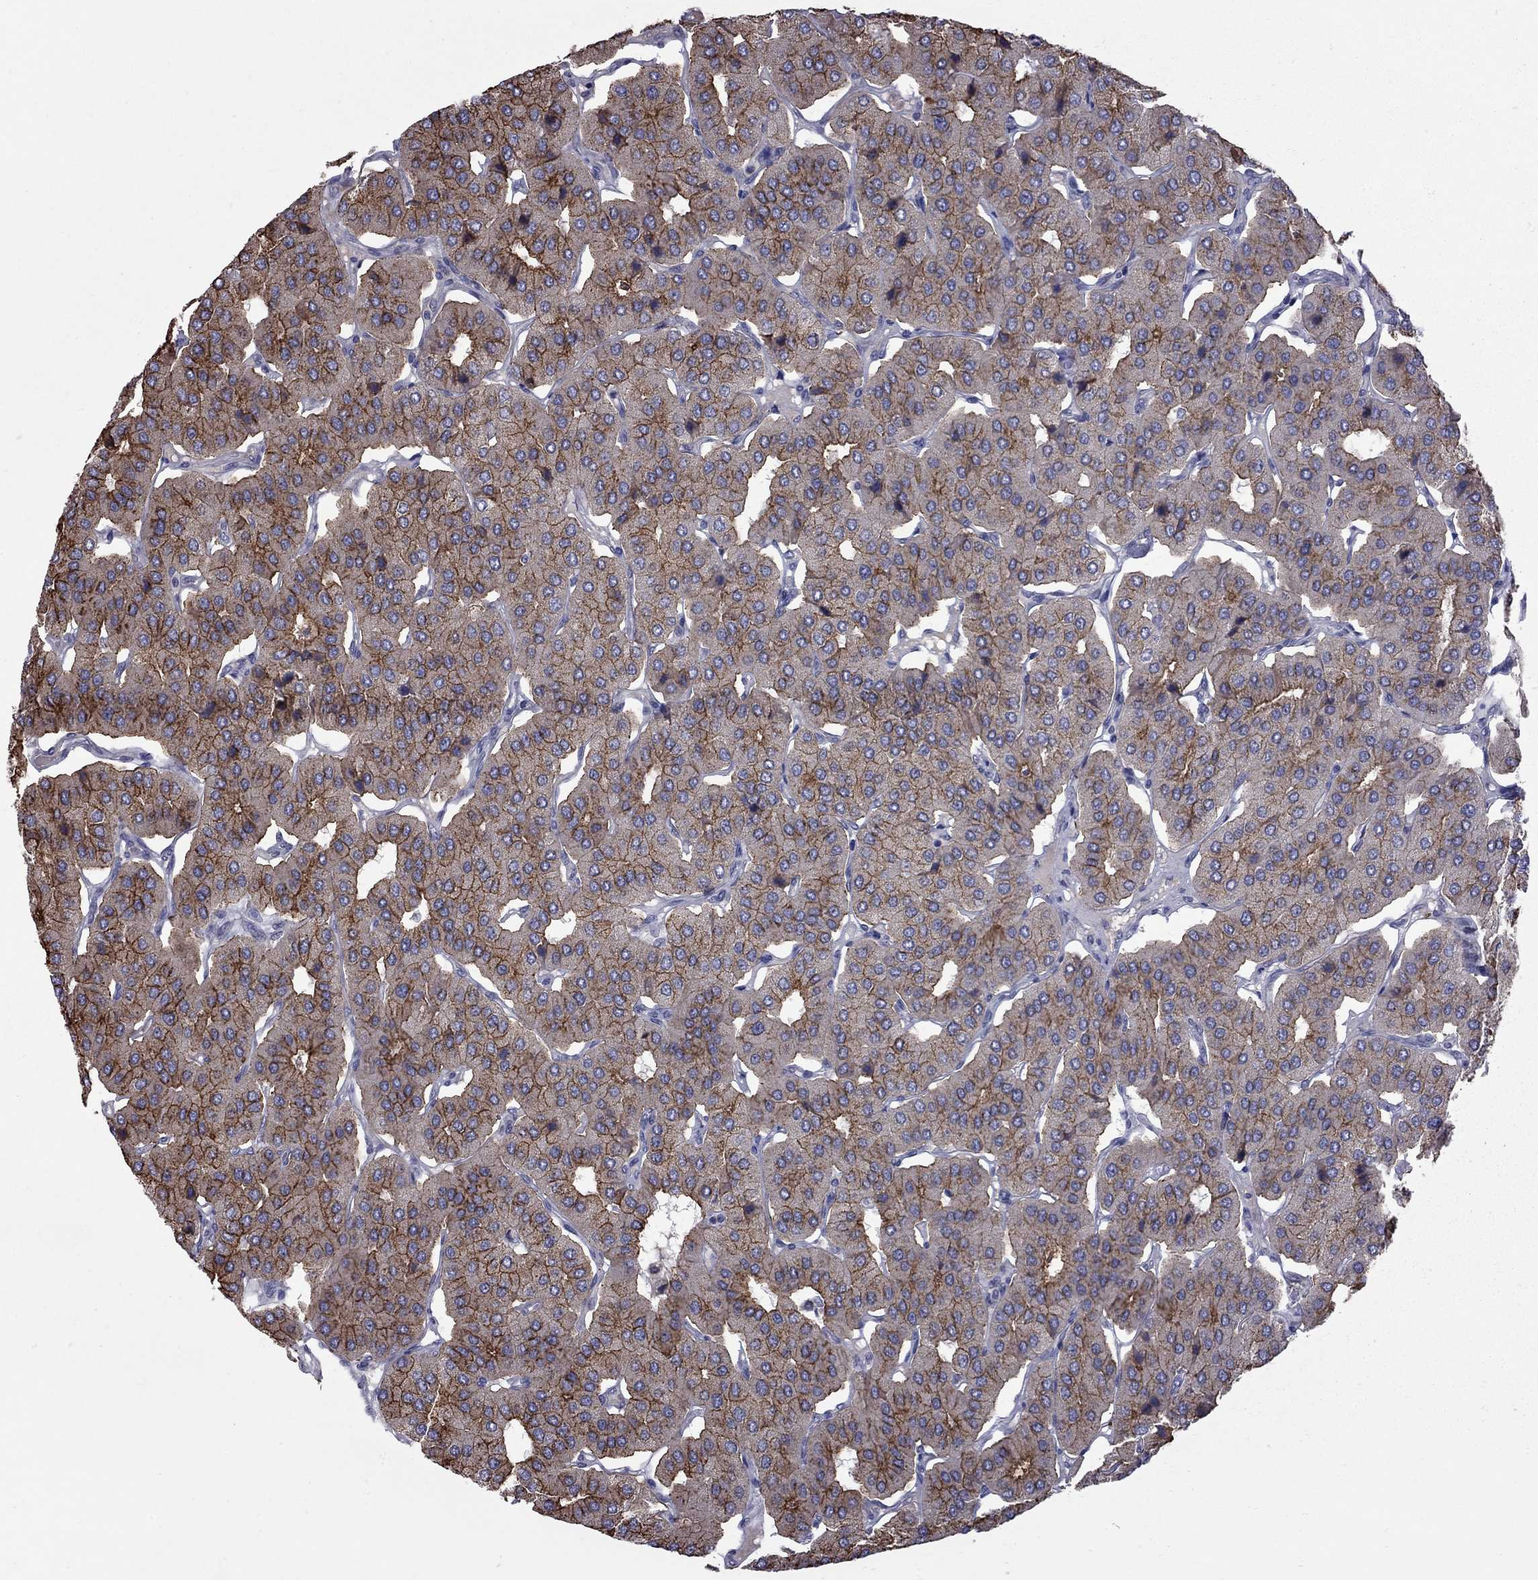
{"staining": {"intensity": "strong", "quantity": "25%-75%", "location": "cytoplasmic/membranous"}, "tissue": "parathyroid gland", "cell_type": "Glandular cells", "image_type": "normal", "snomed": [{"axis": "morphology", "description": "Normal tissue, NOS"}, {"axis": "morphology", "description": "Adenoma, NOS"}, {"axis": "topography", "description": "Parathyroid gland"}], "caption": "Protein staining displays strong cytoplasmic/membranous expression in about 25%-75% of glandular cells in normal parathyroid gland.", "gene": "NRARP", "patient": {"sex": "female", "age": 86}}